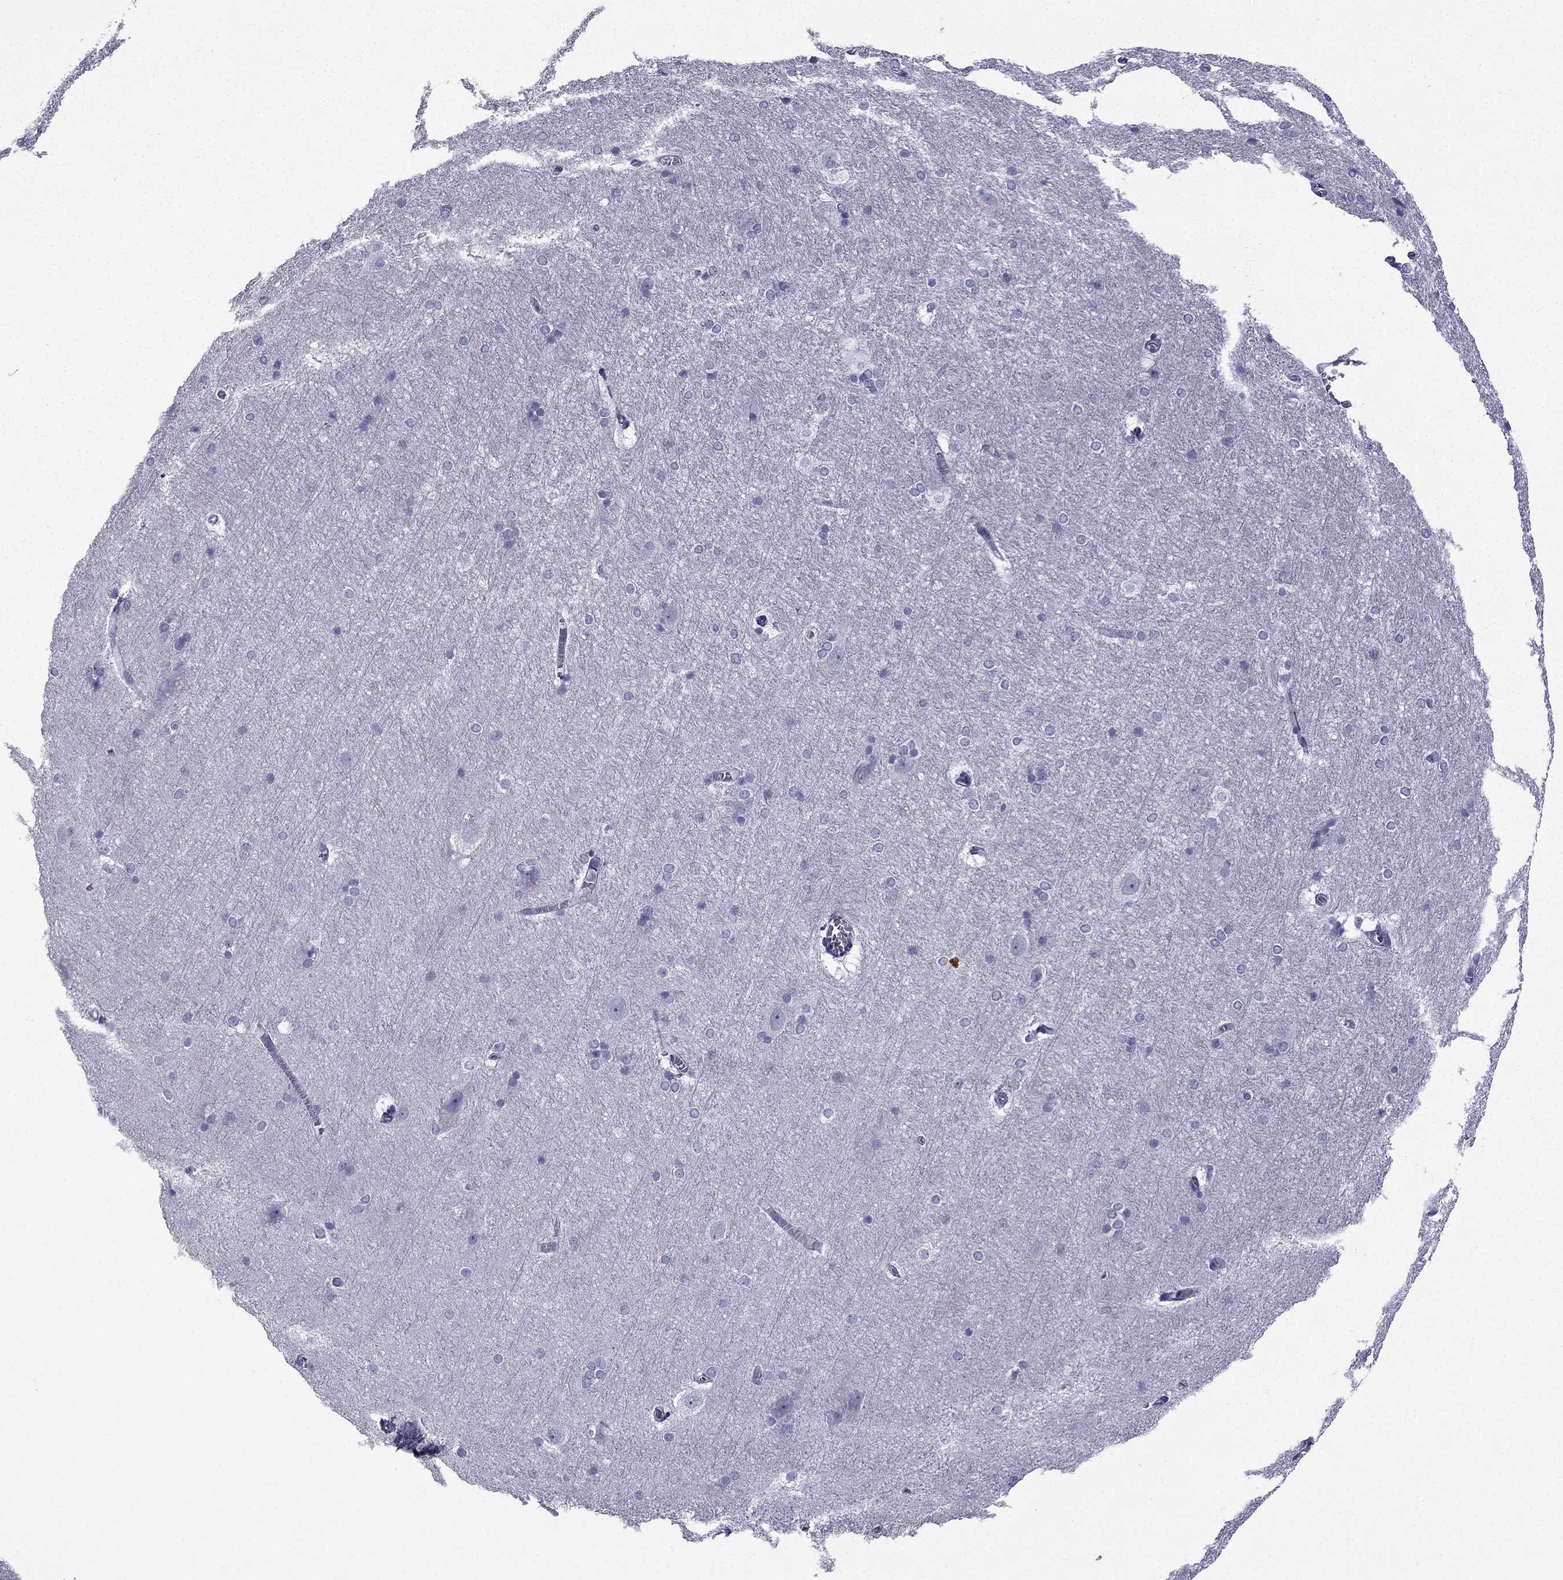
{"staining": {"intensity": "negative", "quantity": "none", "location": "none"}, "tissue": "hippocampus", "cell_type": "Glial cells", "image_type": "normal", "snomed": [{"axis": "morphology", "description": "Normal tissue, NOS"}, {"axis": "topography", "description": "Cerebral cortex"}, {"axis": "topography", "description": "Hippocampus"}], "caption": "DAB immunohistochemical staining of benign hippocampus exhibits no significant expression in glial cells.", "gene": "GJA8", "patient": {"sex": "female", "age": 19}}